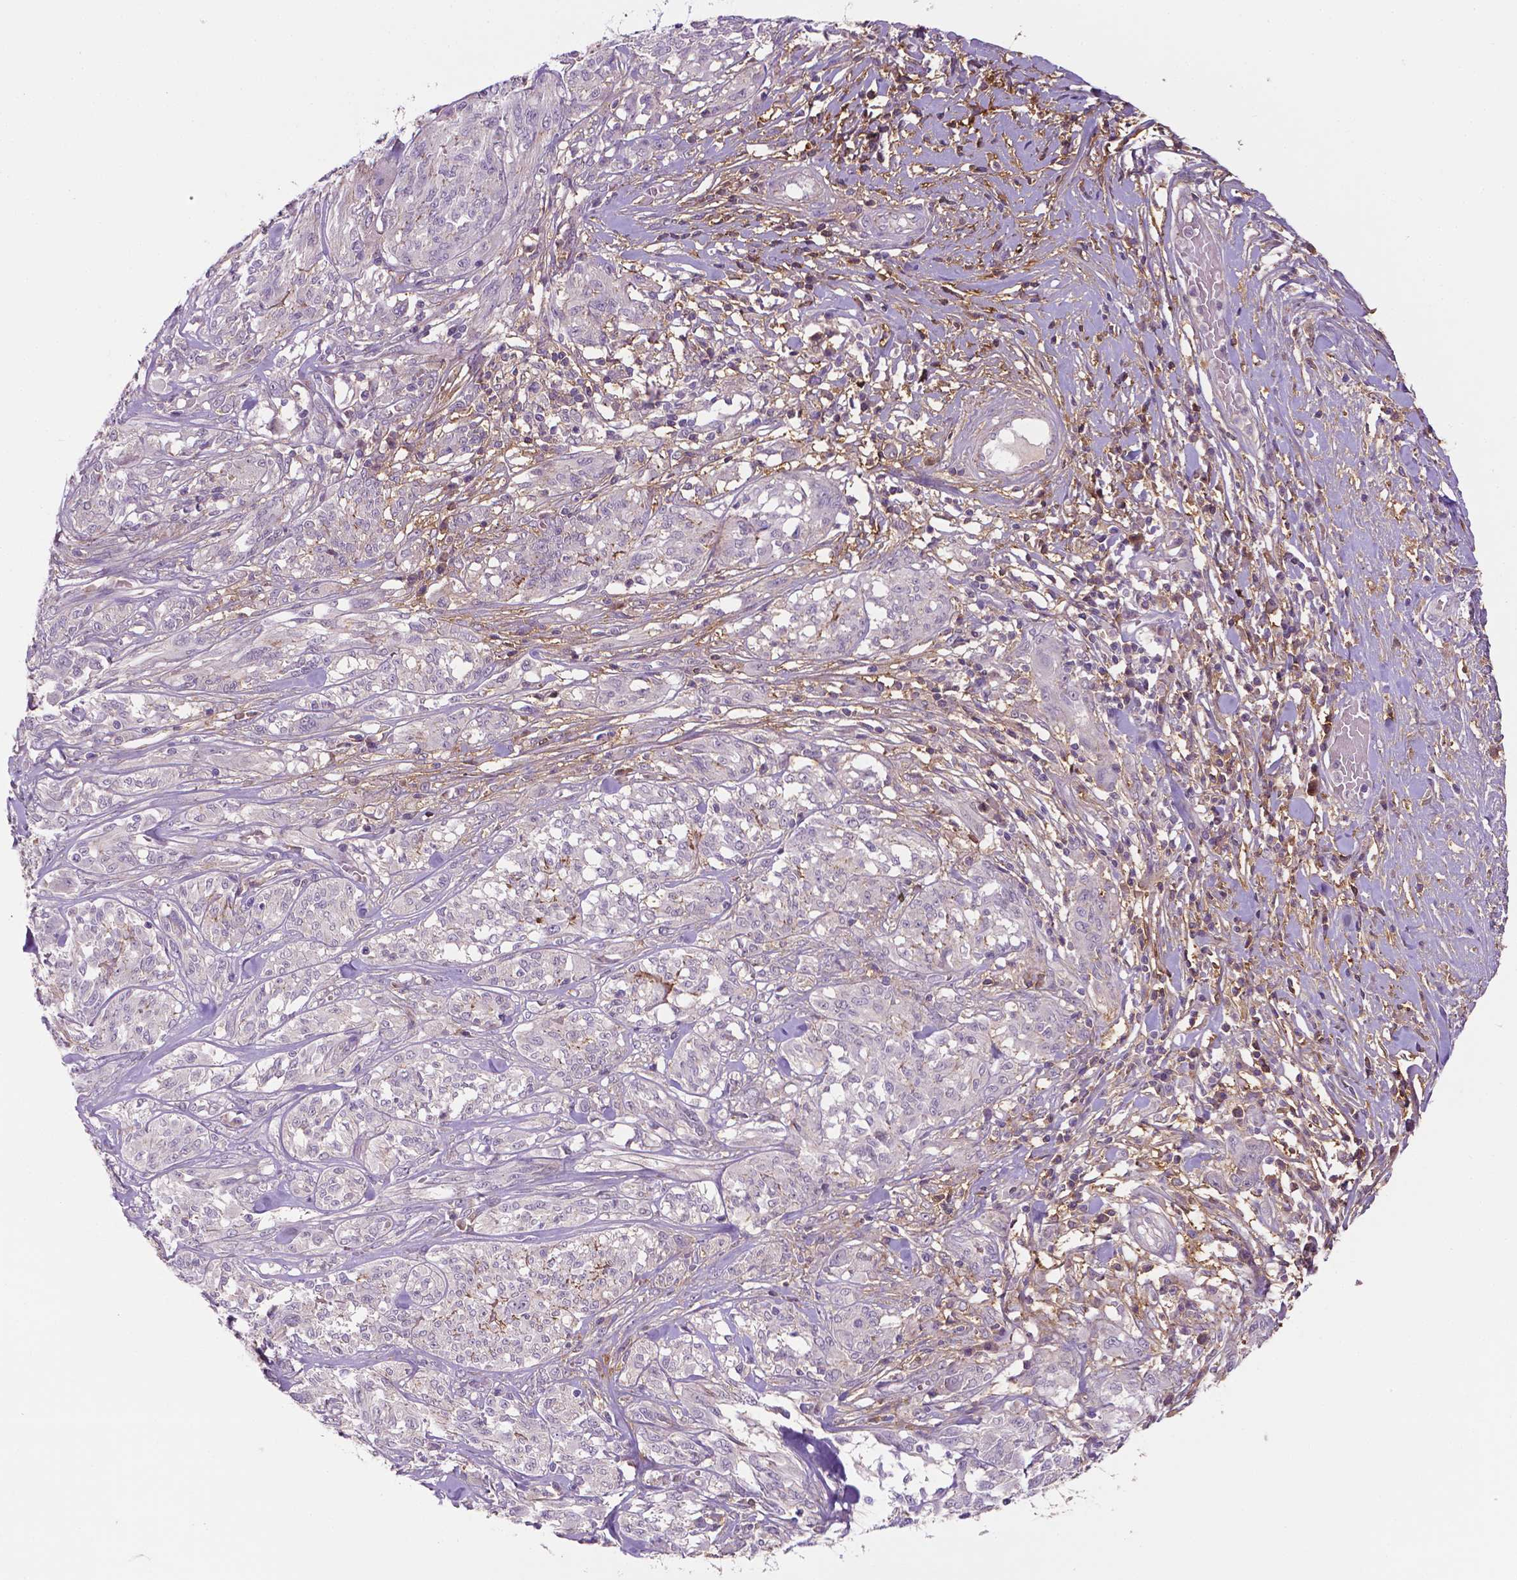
{"staining": {"intensity": "negative", "quantity": "none", "location": "none"}, "tissue": "melanoma", "cell_type": "Tumor cells", "image_type": "cancer", "snomed": [{"axis": "morphology", "description": "Malignant melanoma, NOS"}, {"axis": "topography", "description": "Skin"}], "caption": "Melanoma was stained to show a protein in brown. There is no significant staining in tumor cells.", "gene": "FBLN1", "patient": {"sex": "female", "age": 91}}